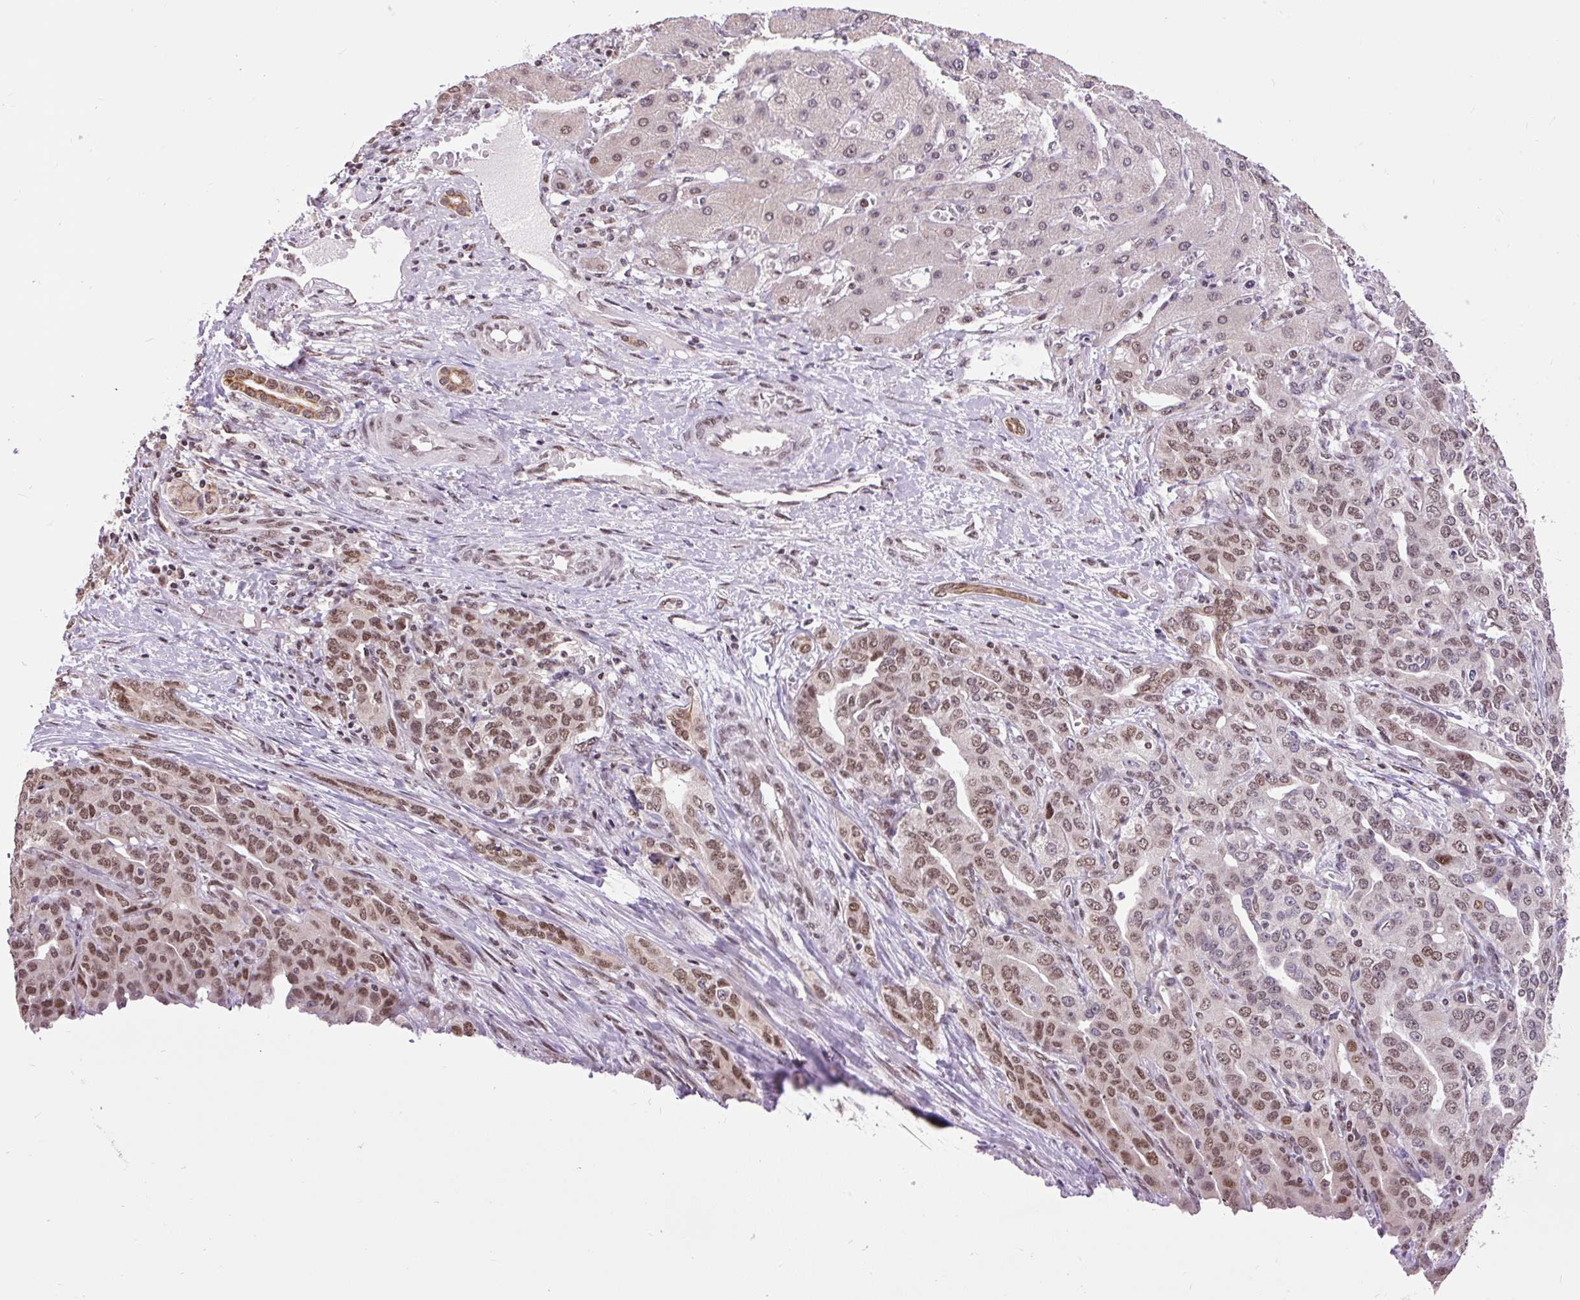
{"staining": {"intensity": "moderate", "quantity": ">75%", "location": "nuclear"}, "tissue": "liver cancer", "cell_type": "Tumor cells", "image_type": "cancer", "snomed": [{"axis": "morphology", "description": "Cholangiocarcinoma"}, {"axis": "topography", "description": "Liver"}], "caption": "High-magnification brightfield microscopy of liver cholangiocarcinoma stained with DAB (3,3'-diaminobenzidine) (brown) and counterstained with hematoxylin (blue). tumor cells exhibit moderate nuclear expression is seen in approximately>75% of cells.", "gene": "ZNF672", "patient": {"sex": "male", "age": 59}}